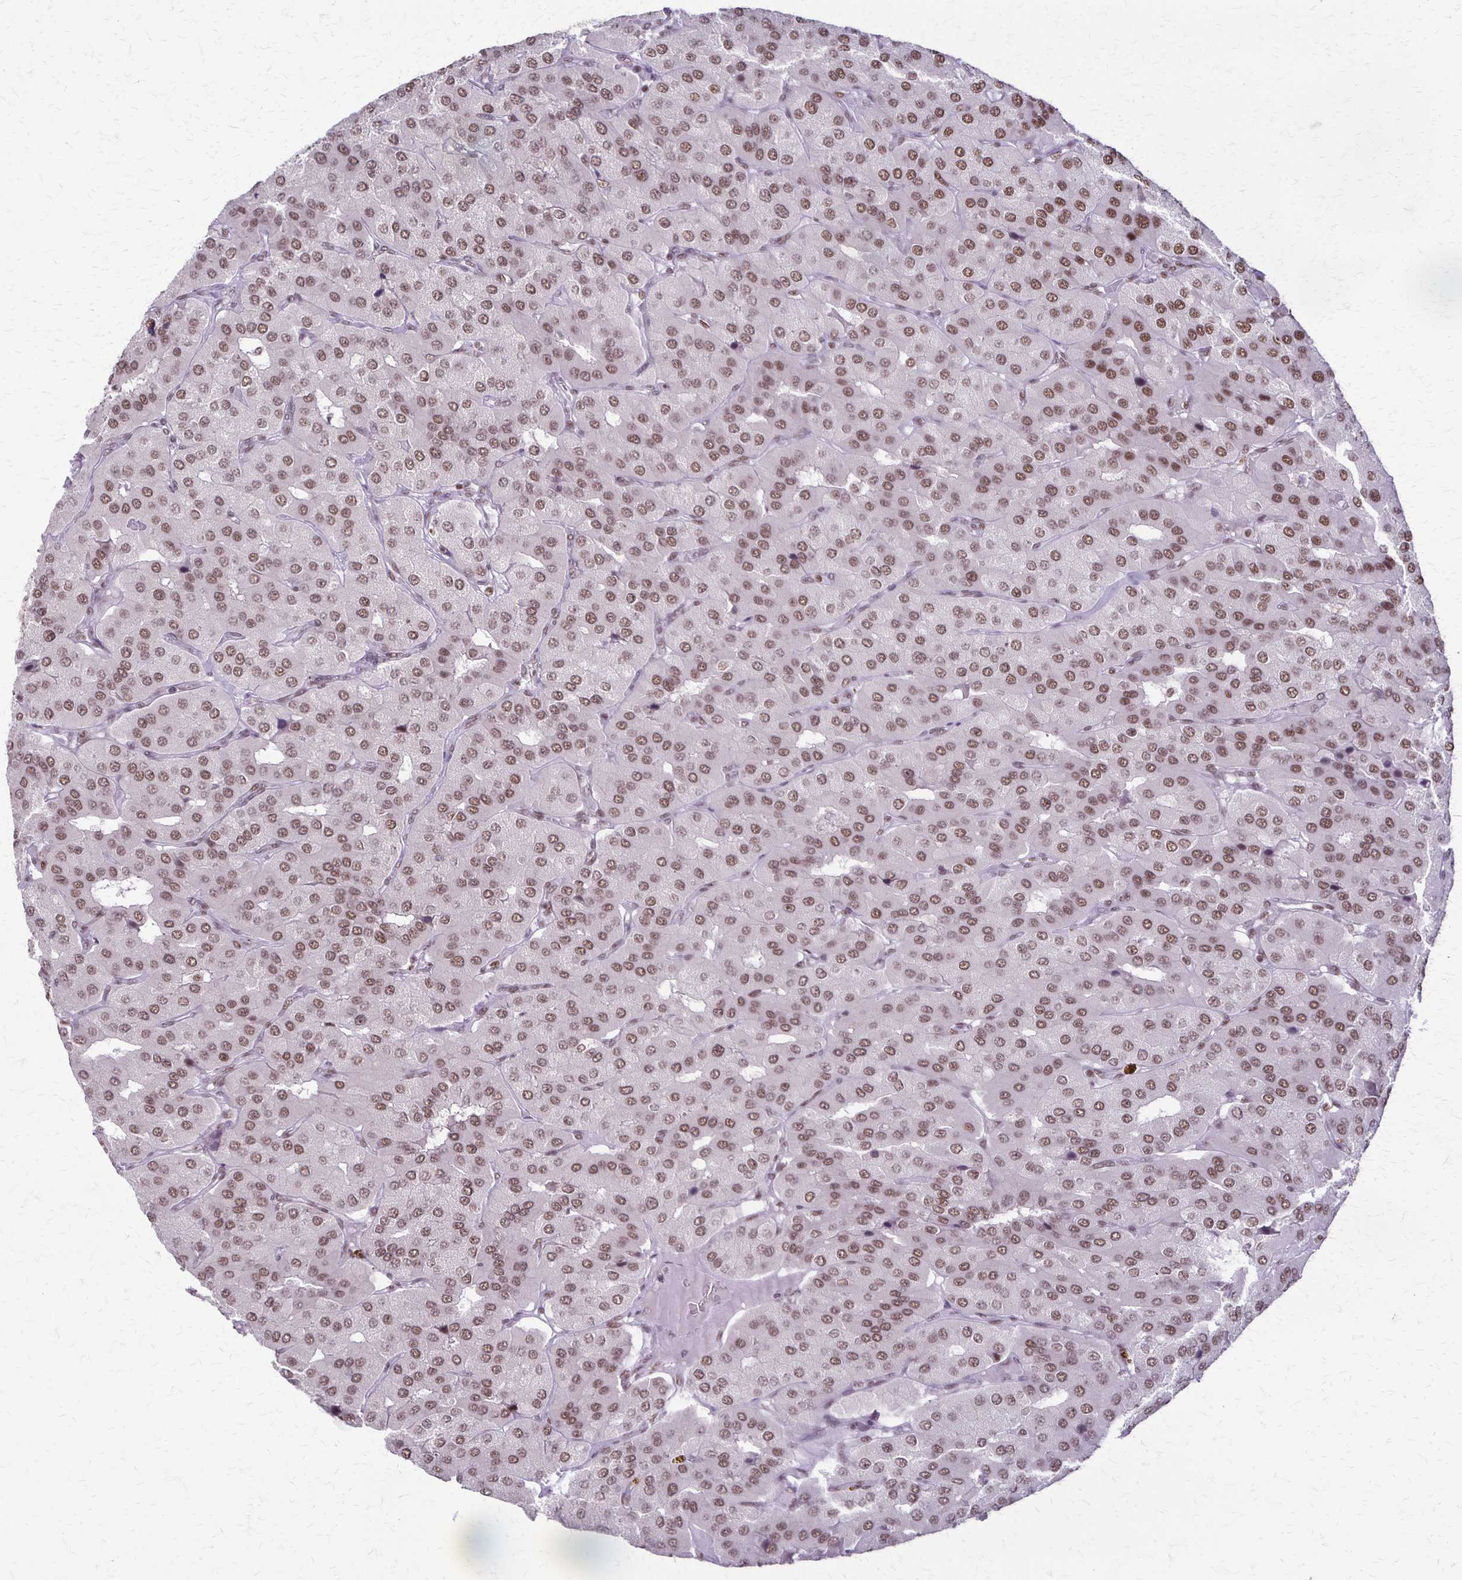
{"staining": {"intensity": "moderate", "quantity": ">75%", "location": "nuclear"}, "tissue": "parathyroid gland", "cell_type": "Glandular cells", "image_type": "normal", "snomed": [{"axis": "morphology", "description": "Normal tissue, NOS"}, {"axis": "morphology", "description": "Adenoma, NOS"}, {"axis": "topography", "description": "Parathyroid gland"}], "caption": "Immunohistochemical staining of normal human parathyroid gland shows moderate nuclear protein positivity in approximately >75% of glandular cells. The protein is stained brown, and the nuclei are stained in blue (DAB IHC with brightfield microscopy, high magnification).", "gene": "XRCC6", "patient": {"sex": "female", "age": 86}}